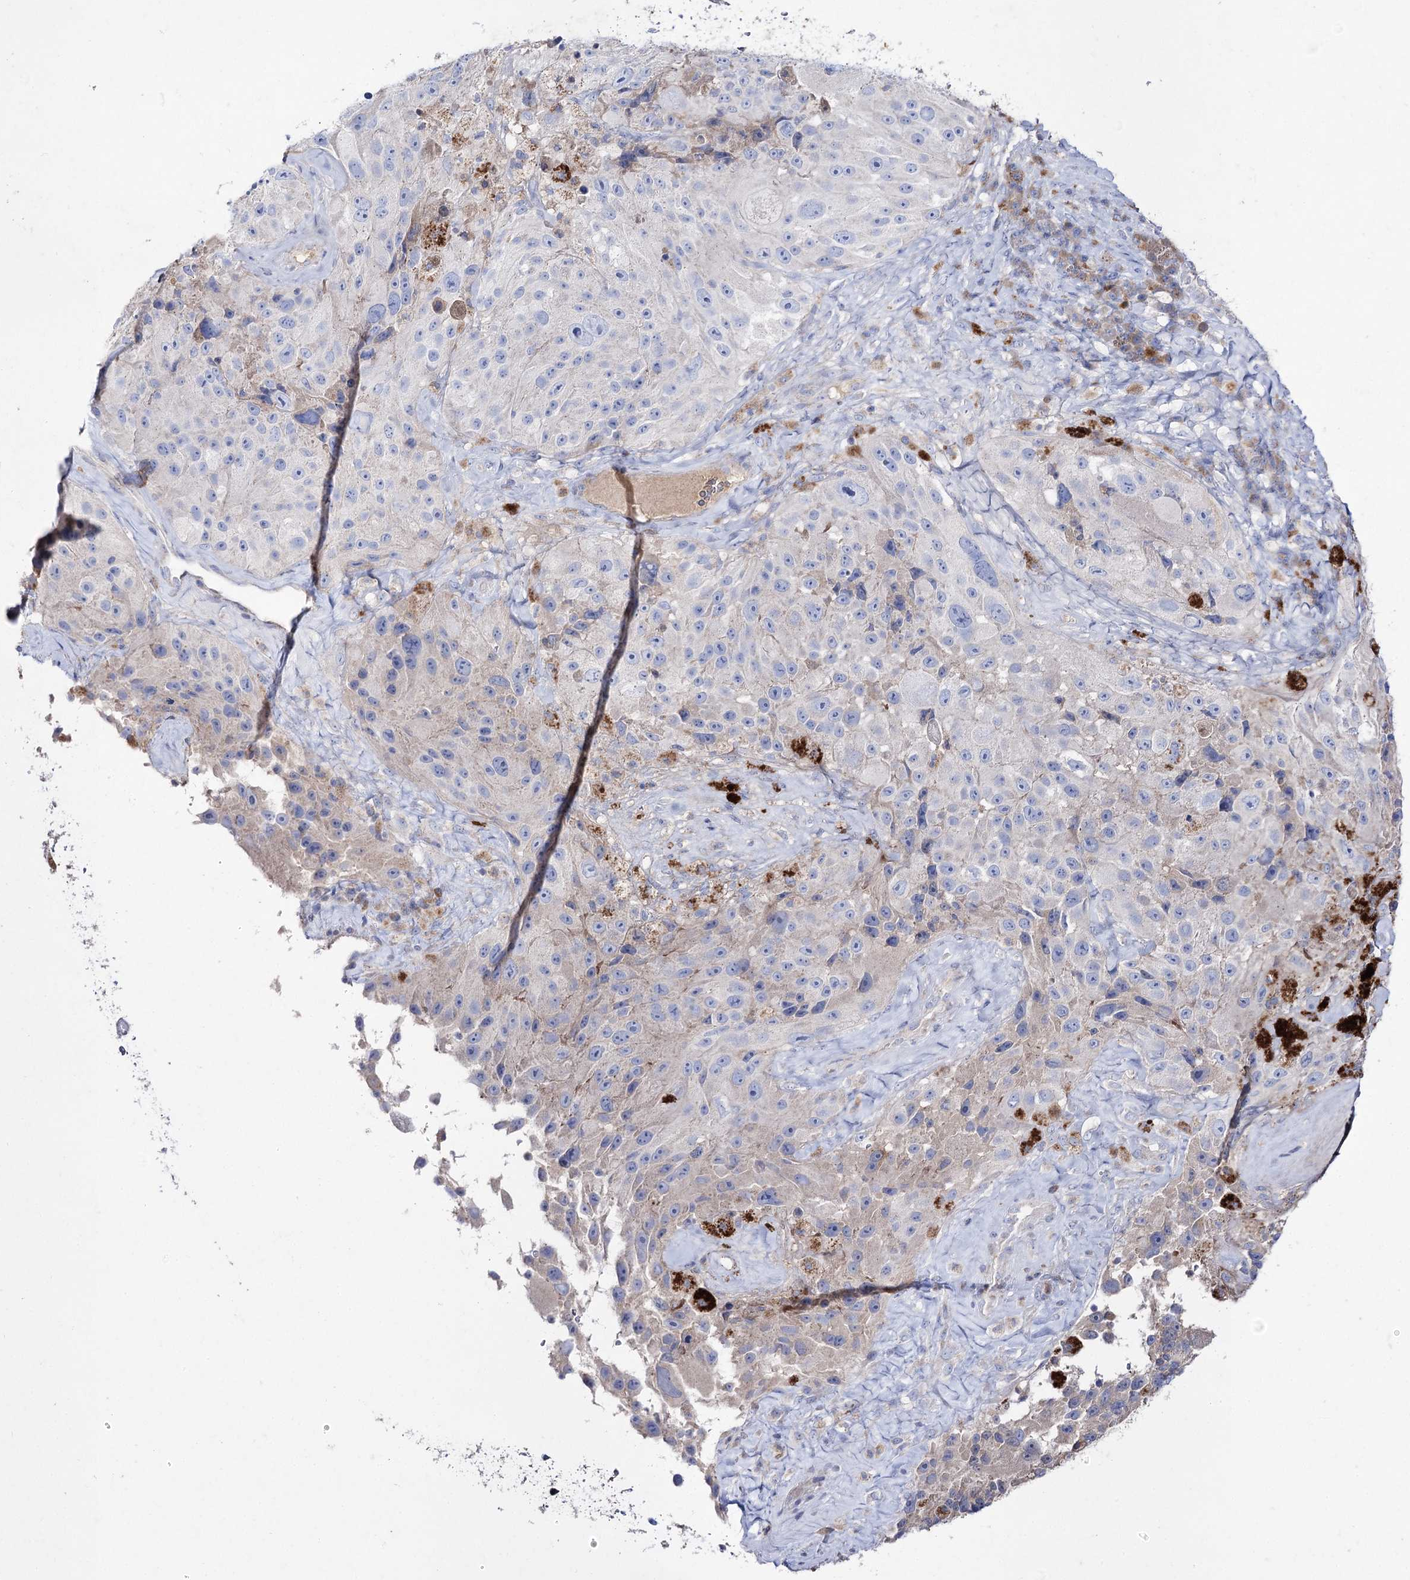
{"staining": {"intensity": "weak", "quantity": "<25%", "location": "cytoplasmic/membranous"}, "tissue": "melanoma", "cell_type": "Tumor cells", "image_type": "cancer", "snomed": [{"axis": "morphology", "description": "Malignant melanoma, Metastatic site"}, {"axis": "topography", "description": "Lymph node"}], "caption": "An immunohistochemistry (IHC) photomicrograph of melanoma is shown. There is no staining in tumor cells of melanoma.", "gene": "NAGLU", "patient": {"sex": "male", "age": 62}}